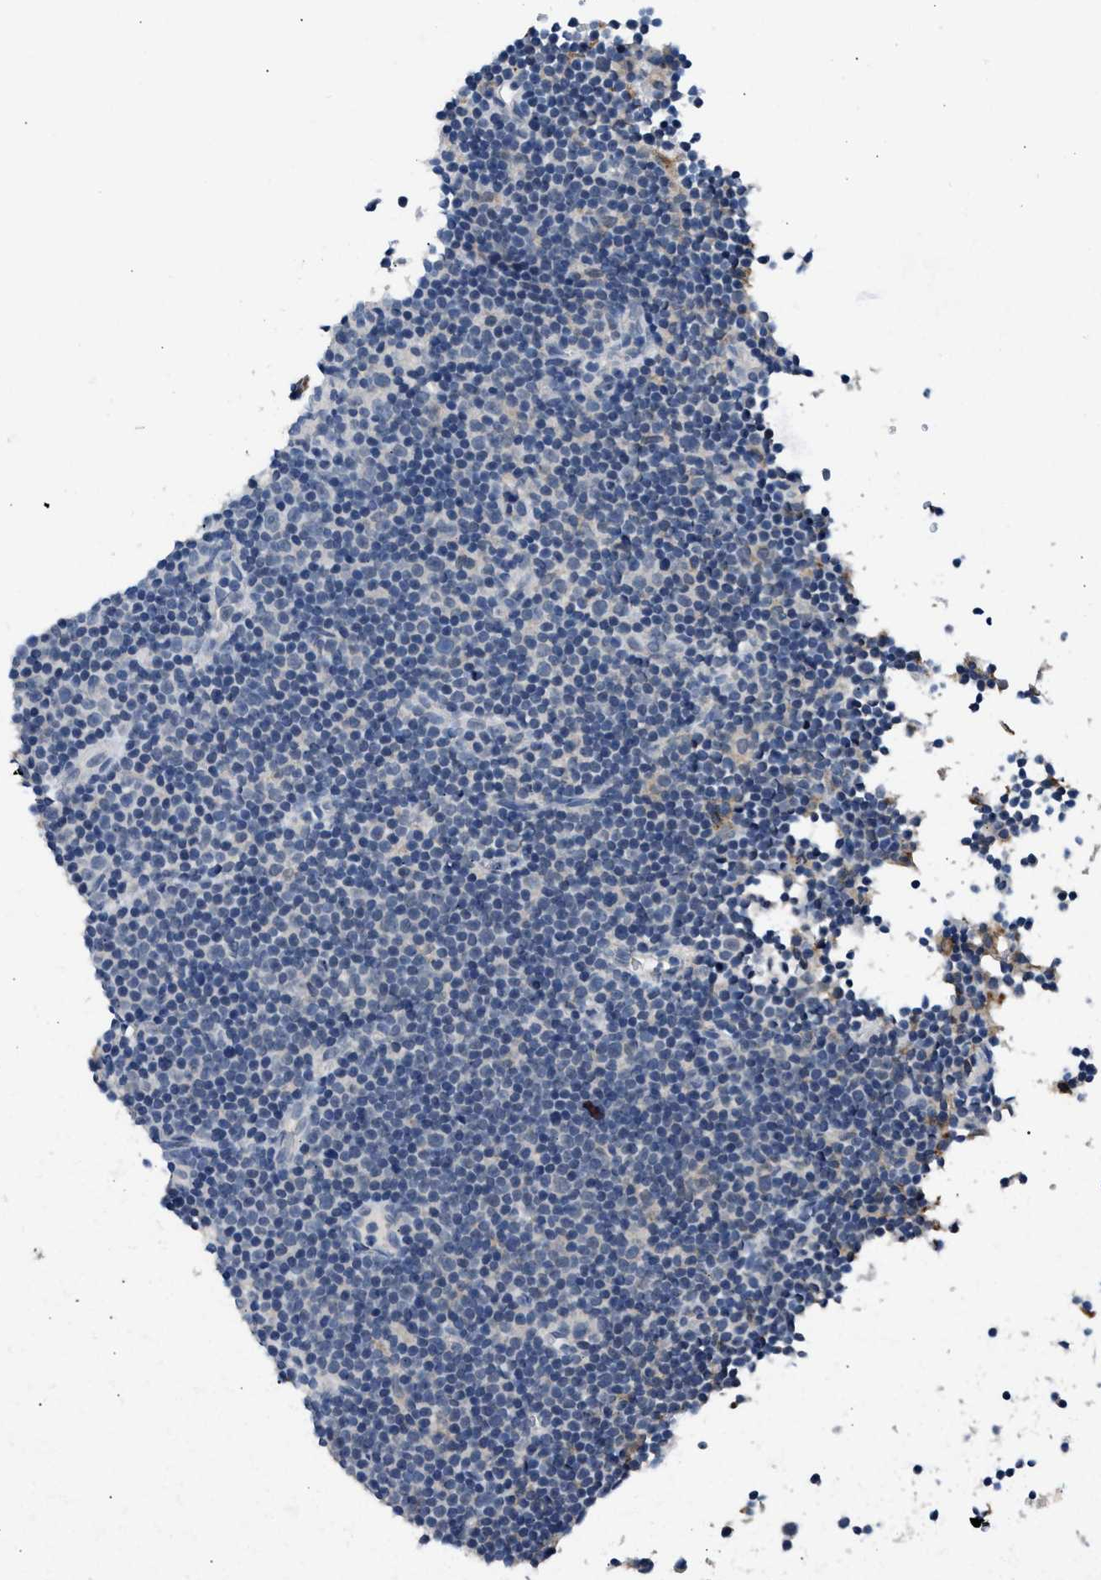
{"staining": {"intensity": "negative", "quantity": "none", "location": "none"}, "tissue": "lymphoma", "cell_type": "Tumor cells", "image_type": "cancer", "snomed": [{"axis": "morphology", "description": "Malignant lymphoma, non-Hodgkin's type, Low grade"}, {"axis": "topography", "description": "Lymph node"}], "caption": "Micrograph shows no protein staining in tumor cells of low-grade malignant lymphoma, non-Hodgkin's type tissue.", "gene": "LRP1", "patient": {"sex": "female", "age": 67}}